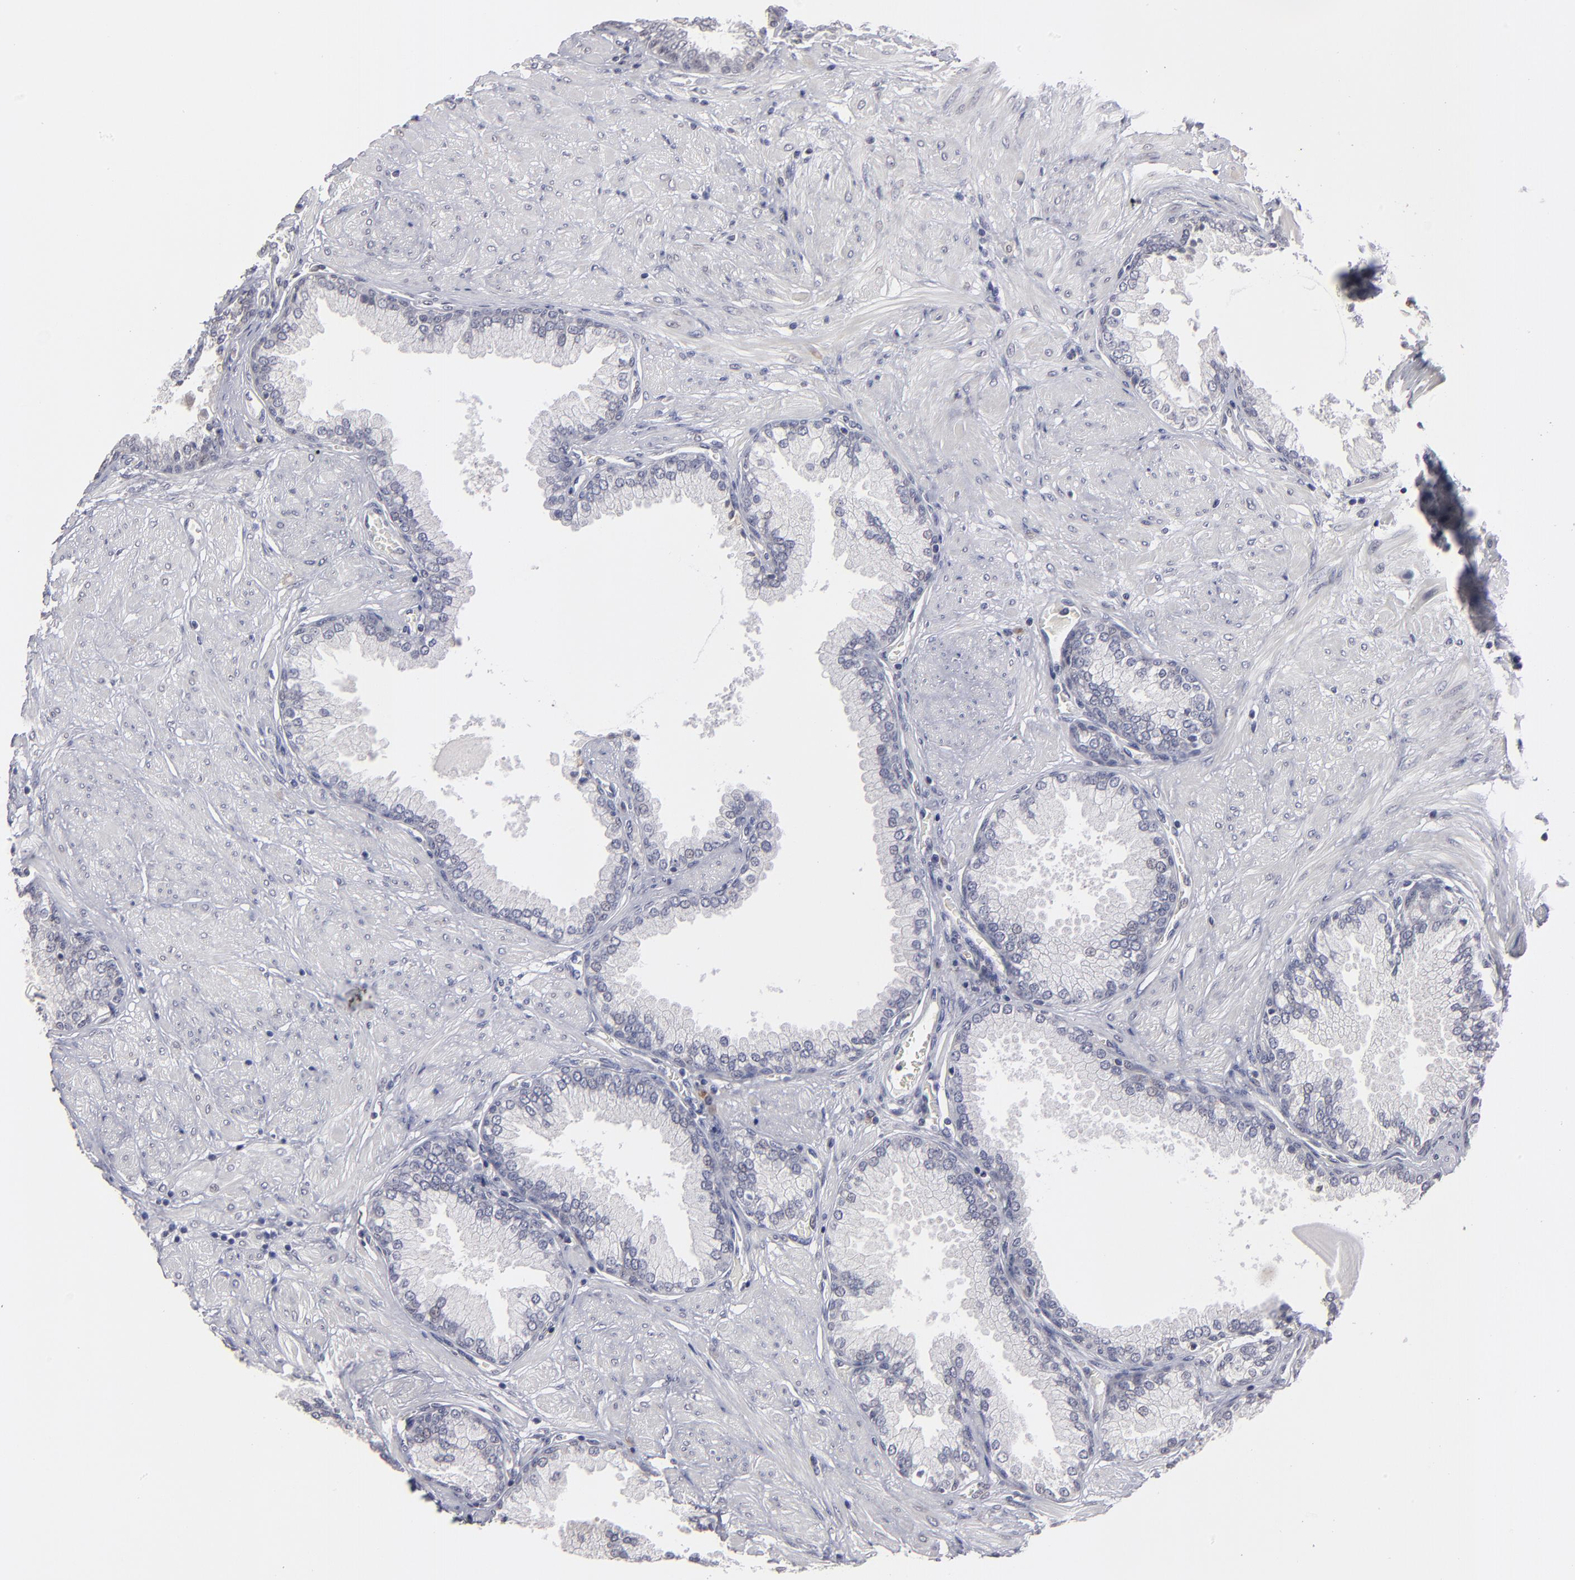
{"staining": {"intensity": "weak", "quantity": "25%-75%", "location": "cytoplasmic/membranous"}, "tissue": "prostate", "cell_type": "Glandular cells", "image_type": "normal", "snomed": [{"axis": "morphology", "description": "Normal tissue, NOS"}, {"axis": "topography", "description": "Prostate"}], "caption": "DAB immunohistochemical staining of benign prostate displays weak cytoplasmic/membranous protein expression in about 25%-75% of glandular cells. Immunohistochemistry stains the protein in brown and the nuclei are stained blue.", "gene": "CEP97", "patient": {"sex": "male", "age": 51}}